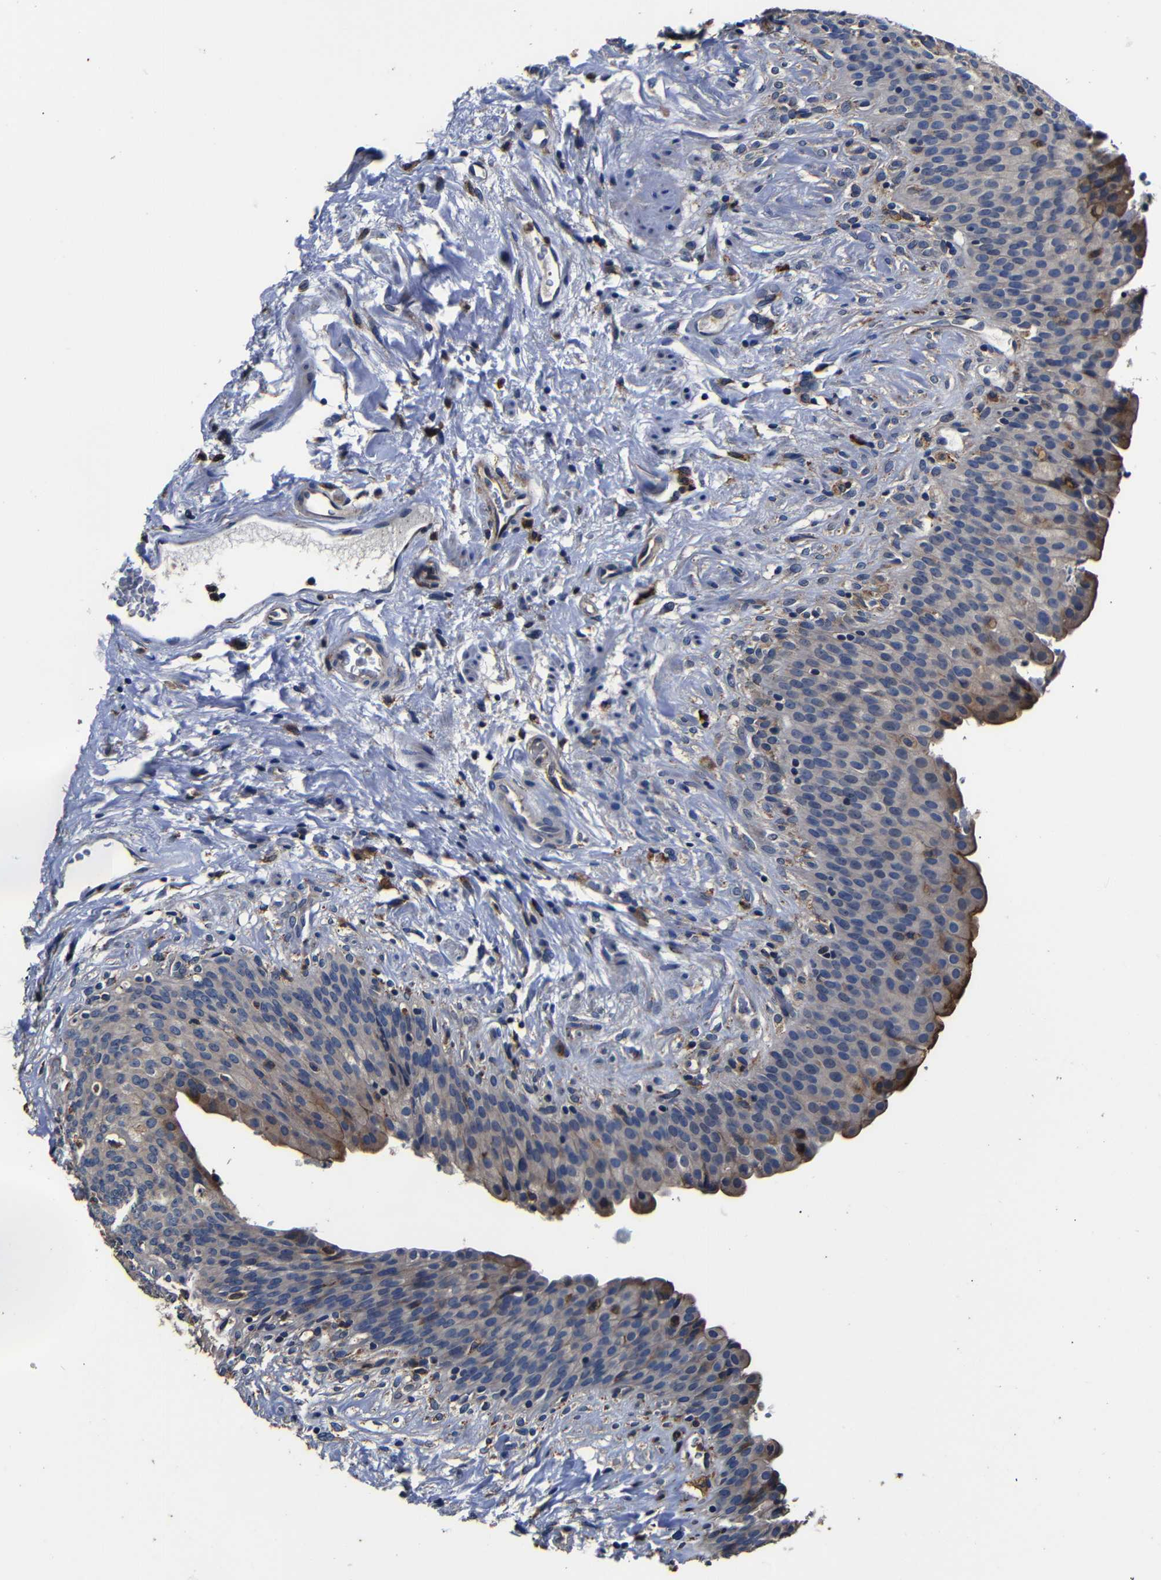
{"staining": {"intensity": "moderate", "quantity": "<25%", "location": "cytoplasmic/membranous"}, "tissue": "urinary bladder", "cell_type": "Urothelial cells", "image_type": "normal", "snomed": [{"axis": "morphology", "description": "Normal tissue, NOS"}, {"axis": "topography", "description": "Urinary bladder"}], "caption": "A high-resolution micrograph shows immunohistochemistry (IHC) staining of unremarkable urinary bladder, which displays moderate cytoplasmic/membranous positivity in approximately <25% of urothelial cells. The protein of interest is shown in brown color, while the nuclei are stained blue.", "gene": "SCN9A", "patient": {"sex": "female", "age": 79}}